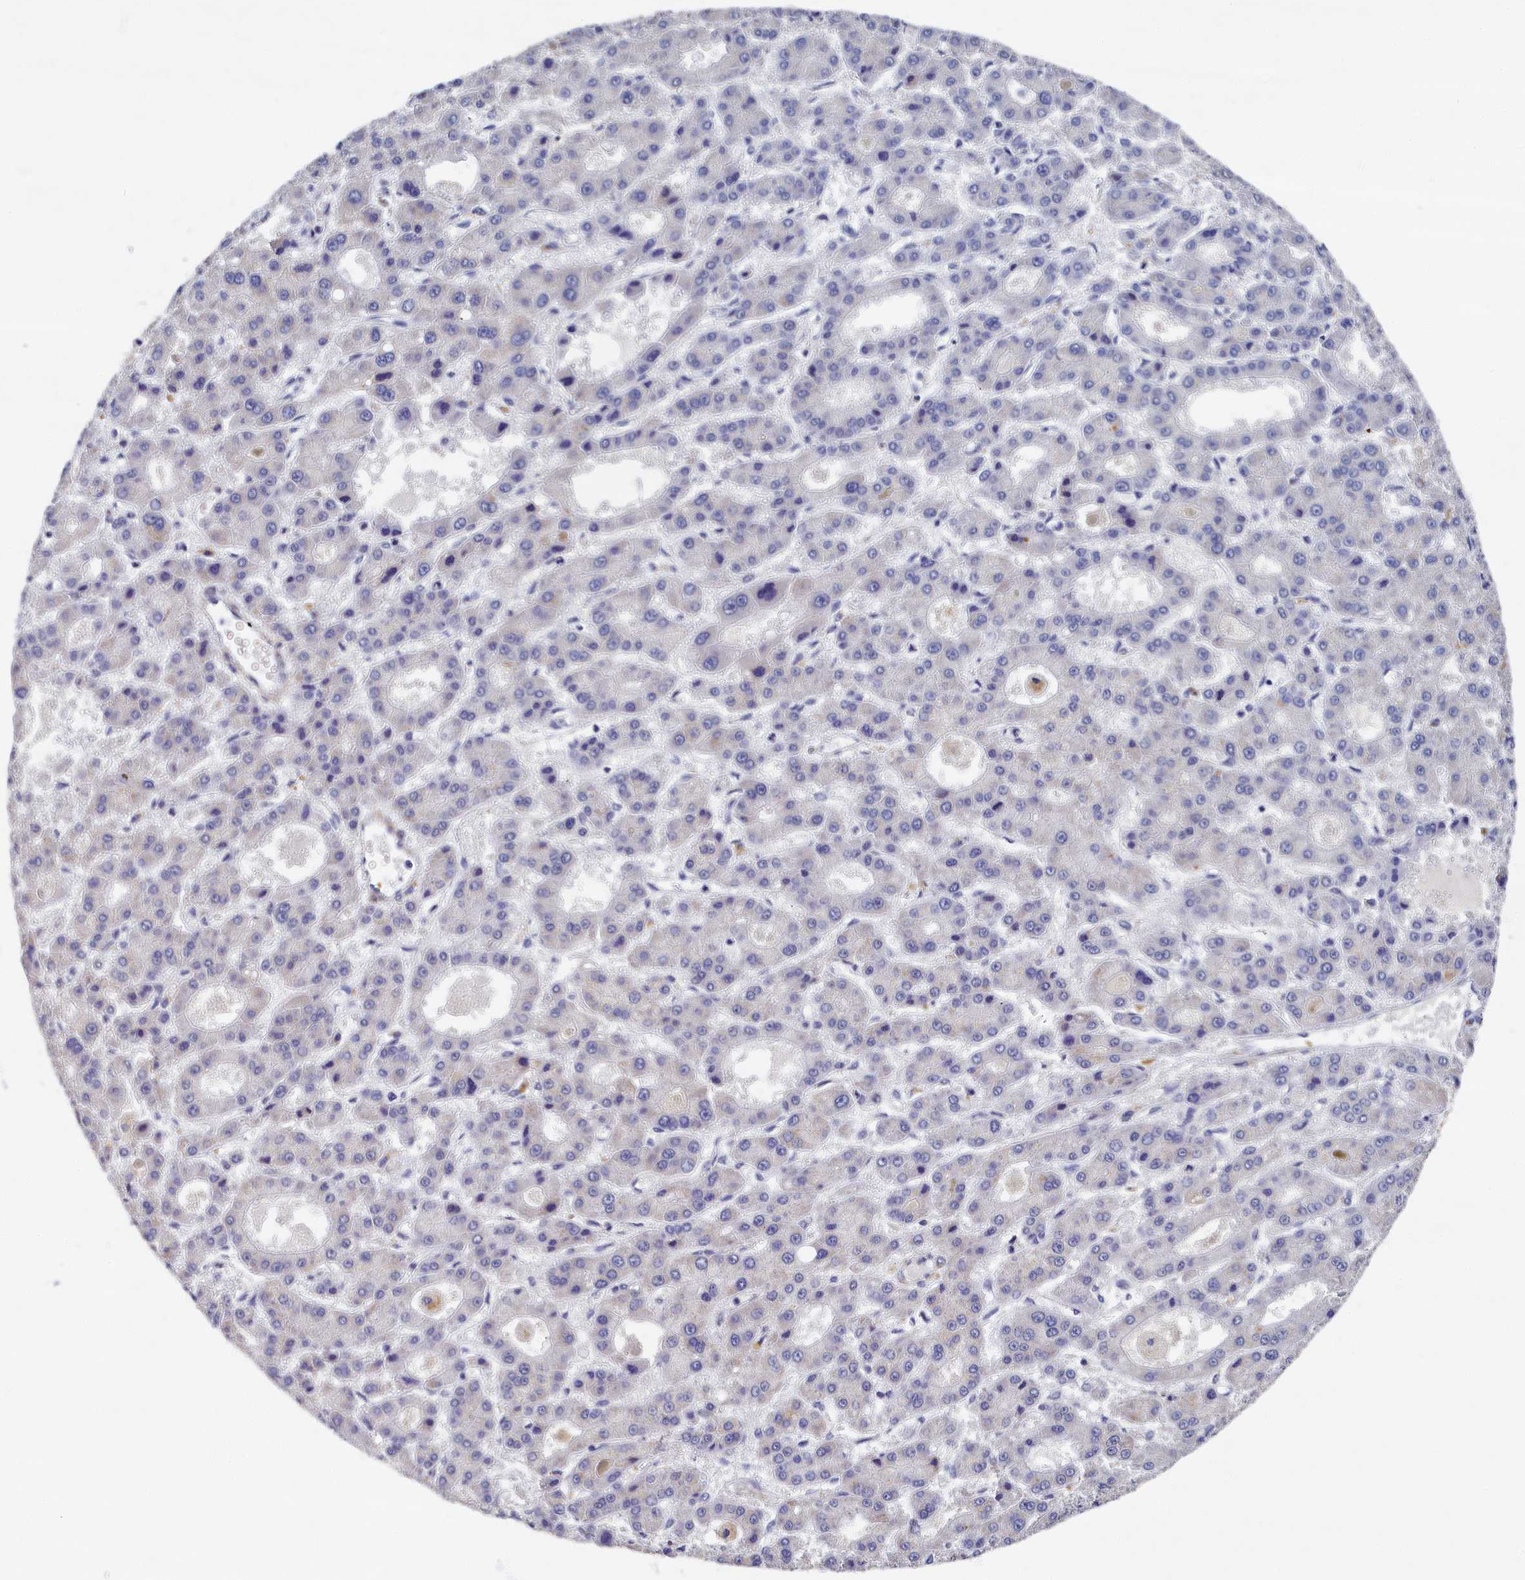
{"staining": {"intensity": "negative", "quantity": "none", "location": "none"}, "tissue": "liver cancer", "cell_type": "Tumor cells", "image_type": "cancer", "snomed": [{"axis": "morphology", "description": "Carcinoma, Hepatocellular, NOS"}, {"axis": "topography", "description": "Liver"}], "caption": "The IHC photomicrograph has no significant expression in tumor cells of hepatocellular carcinoma (liver) tissue.", "gene": "TBCB", "patient": {"sex": "male", "age": 70}}